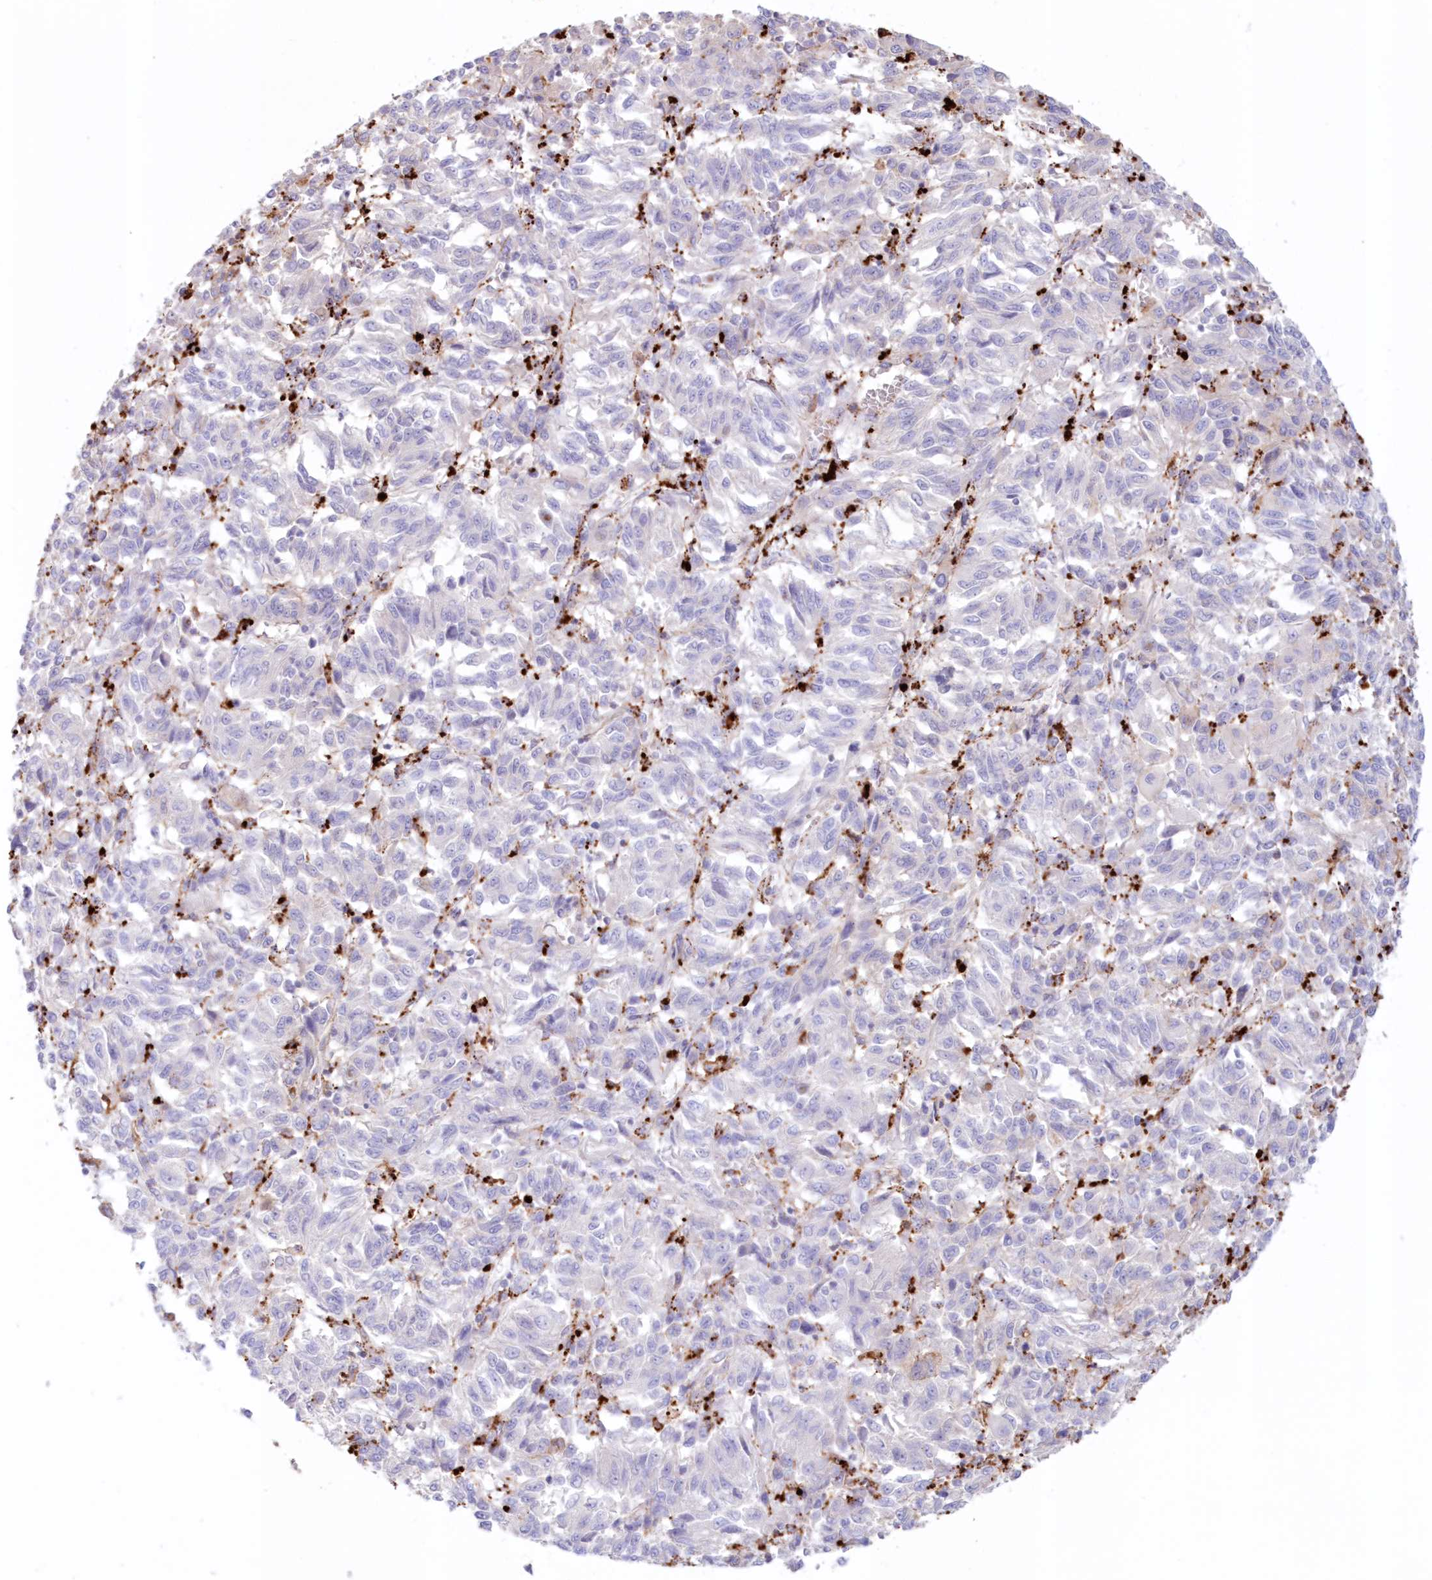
{"staining": {"intensity": "negative", "quantity": "none", "location": "none"}, "tissue": "melanoma", "cell_type": "Tumor cells", "image_type": "cancer", "snomed": [{"axis": "morphology", "description": "Malignant melanoma, Metastatic site"}, {"axis": "topography", "description": "Lung"}], "caption": "Malignant melanoma (metastatic site) was stained to show a protein in brown. There is no significant positivity in tumor cells.", "gene": "TPP1", "patient": {"sex": "male", "age": 64}}